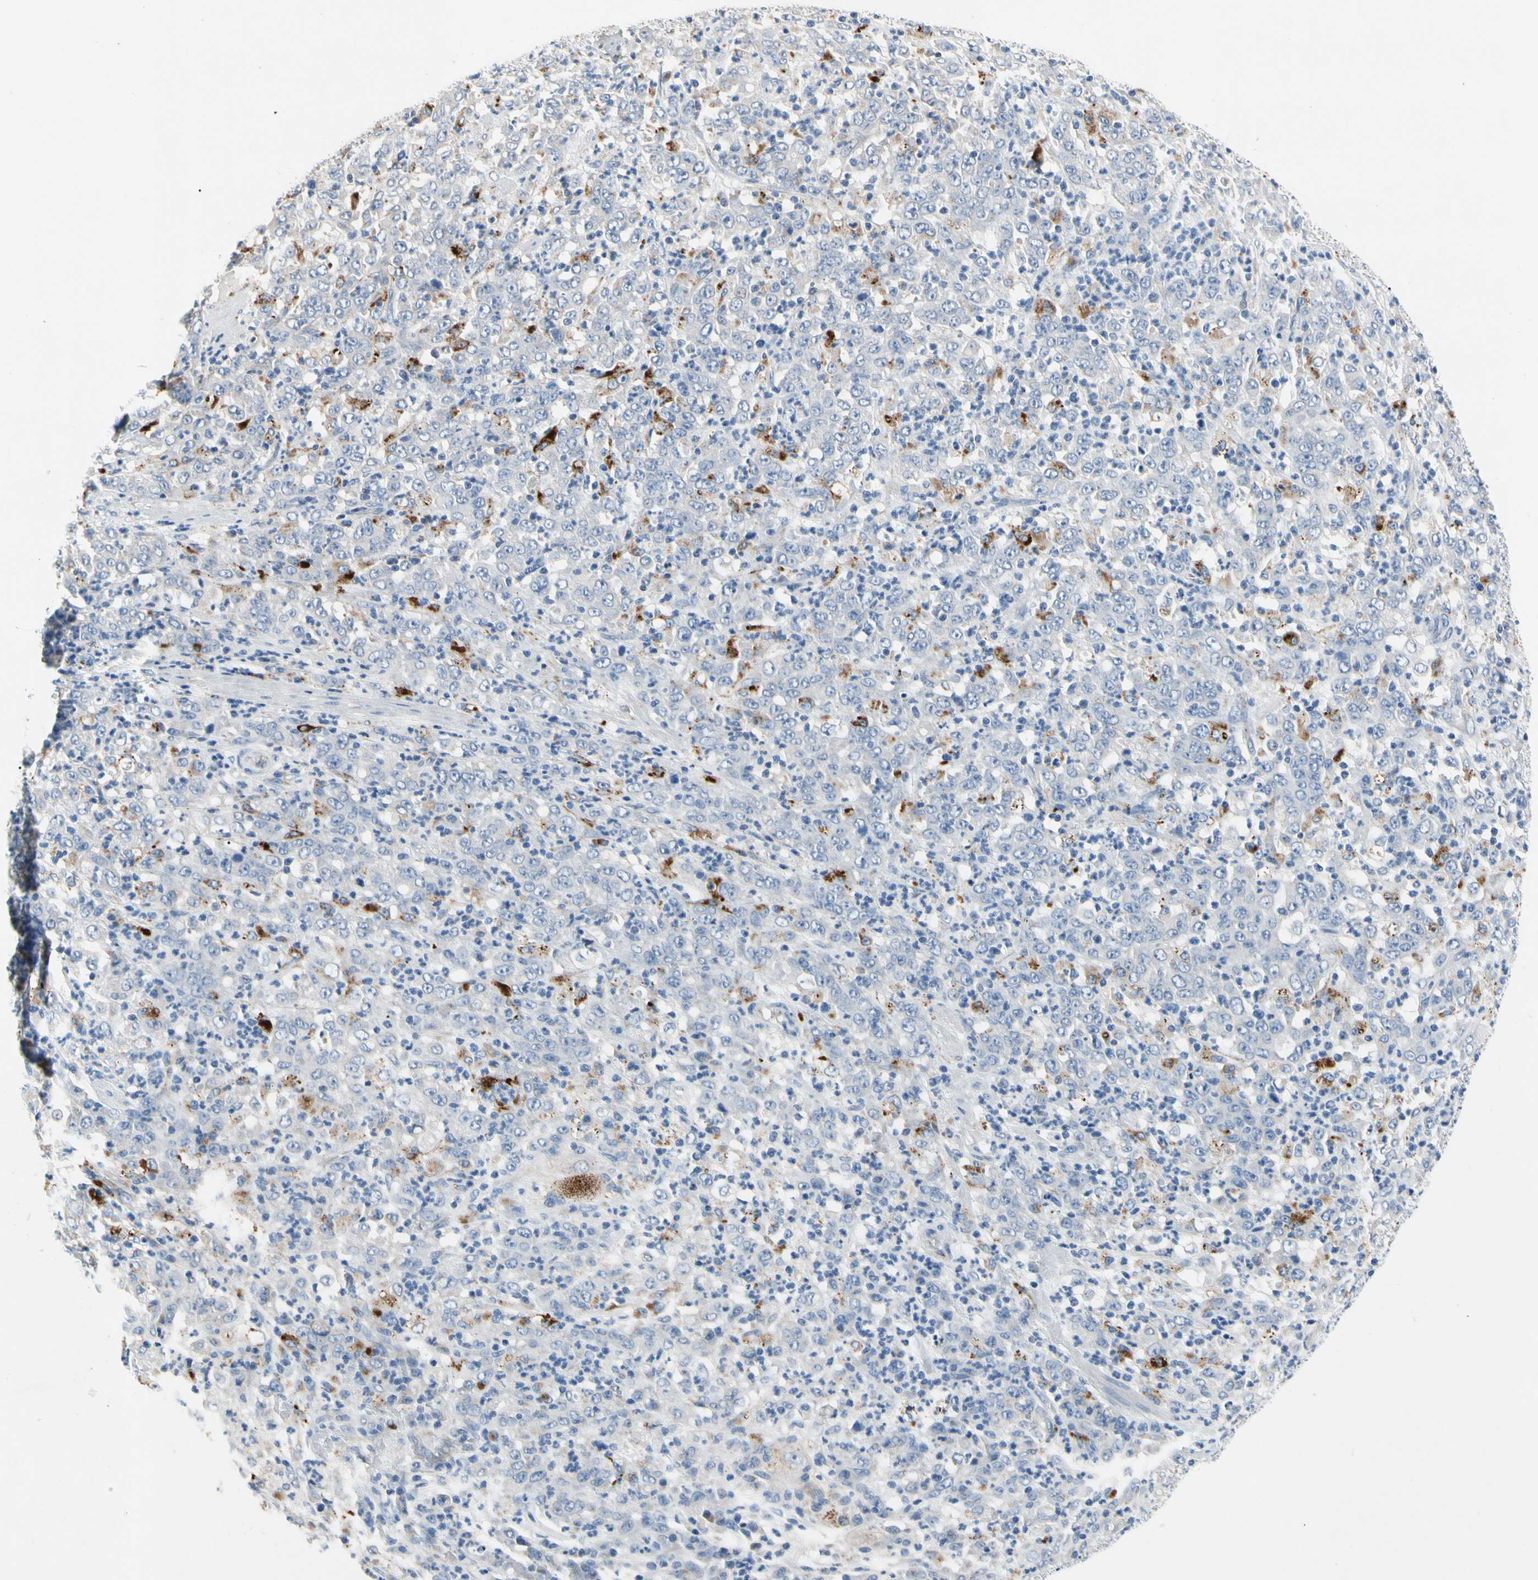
{"staining": {"intensity": "negative", "quantity": "none", "location": "none"}, "tissue": "stomach cancer", "cell_type": "Tumor cells", "image_type": "cancer", "snomed": [{"axis": "morphology", "description": "Adenocarcinoma, NOS"}, {"axis": "topography", "description": "Stomach, lower"}], "caption": "This photomicrograph is of adenocarcinoma (stomach) stained with IHC to label a protein in brown with the nuclei are counter-stained blue. There is no positivity in tumor cells.", "gene": "RETSAT", "patient": {"sex": "female", "age": 71}}